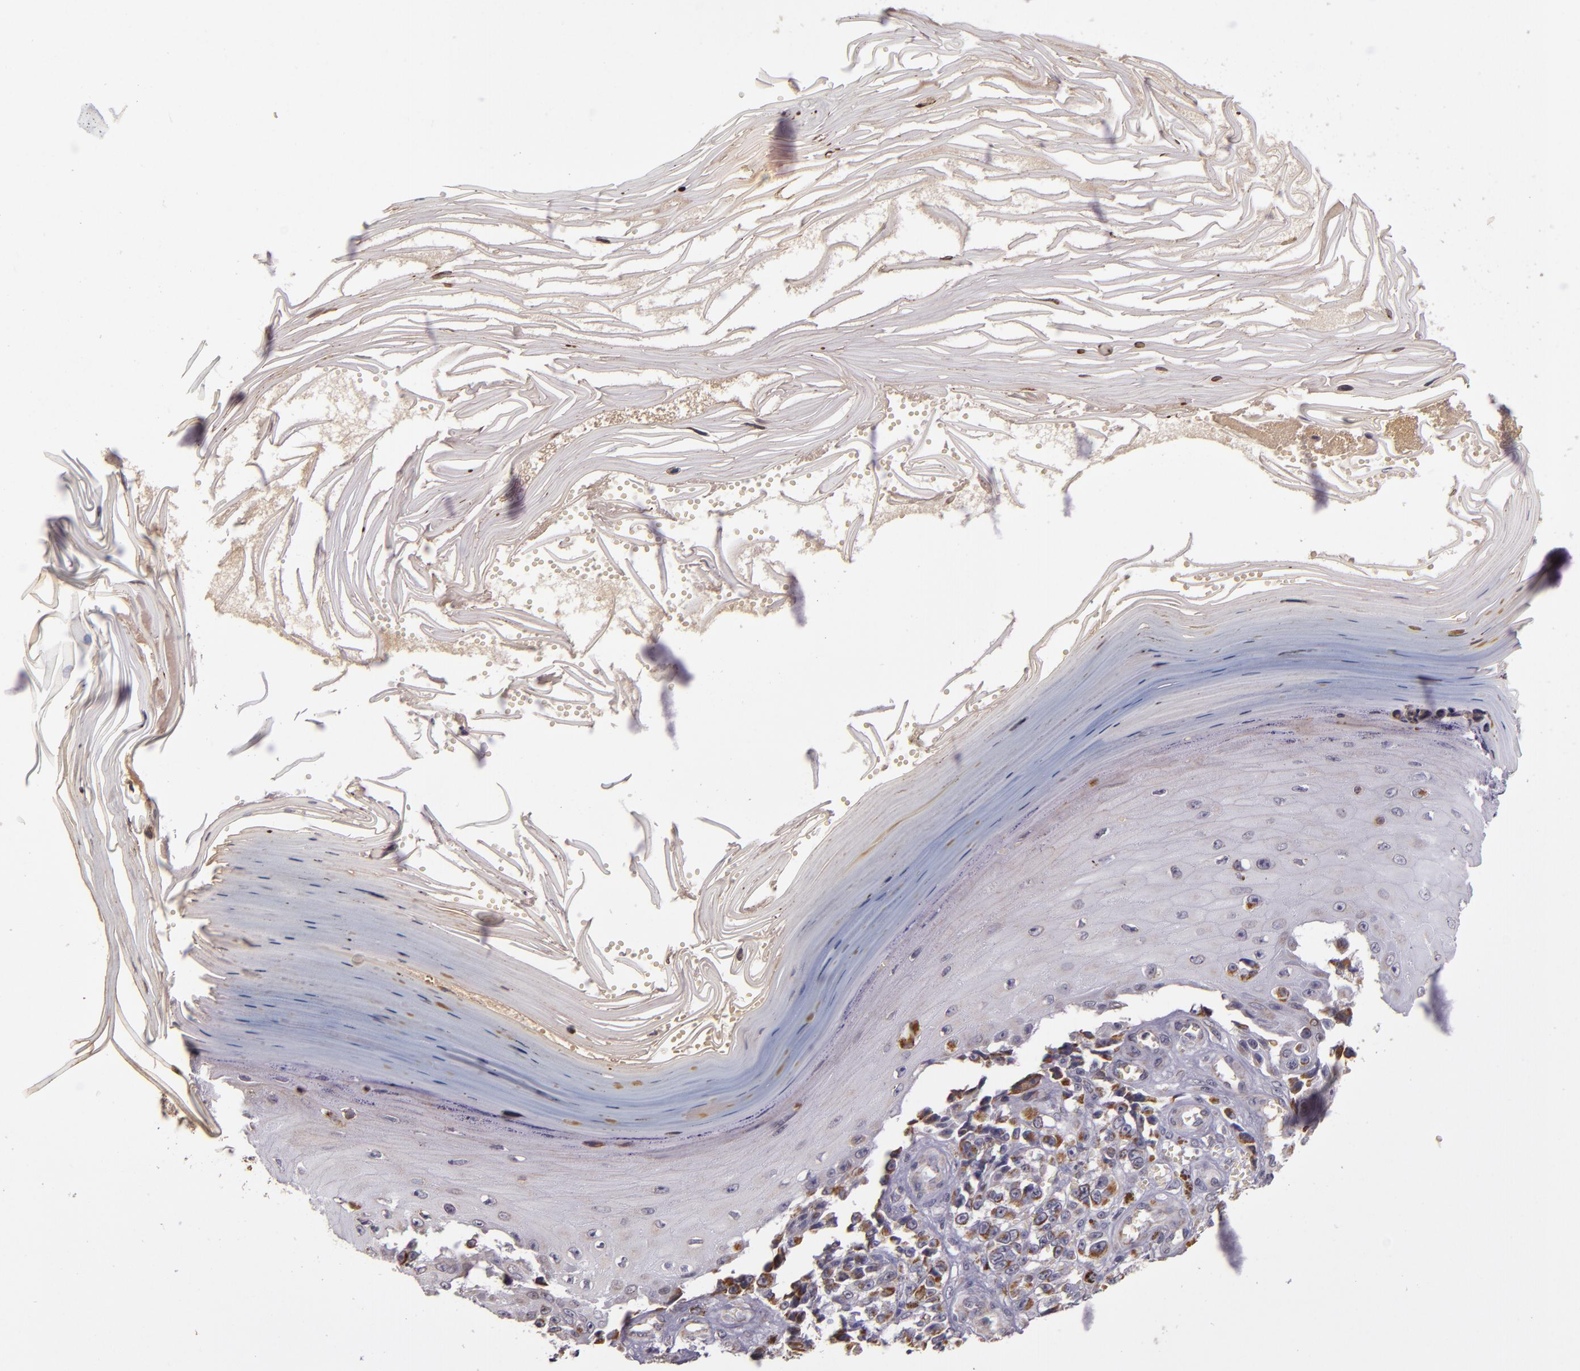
{"staining": {"intensity": "moderate", "quantity": "25%-75%", "location": "cytoplasmic/membranous"}, "tissue": "melanoma", "cell_type": "Tumor cells", "image_type": "cancer", "snomed": [{"axis": "morphology", "description": "Malignant melanoma, NOS"}, {"axis": "topography", "description": "Skin"}], "caption": "This histopathology image displays melanoma stained with immunohistochemistry (IHC) to label a protein in brown. The cytoplasmic/membranous of tumor cells show moderate positivity for the protein. Nuclei are counter-stained blue.", "gene": "ABL1", "patient": {"sex": "female", "age": 82}}